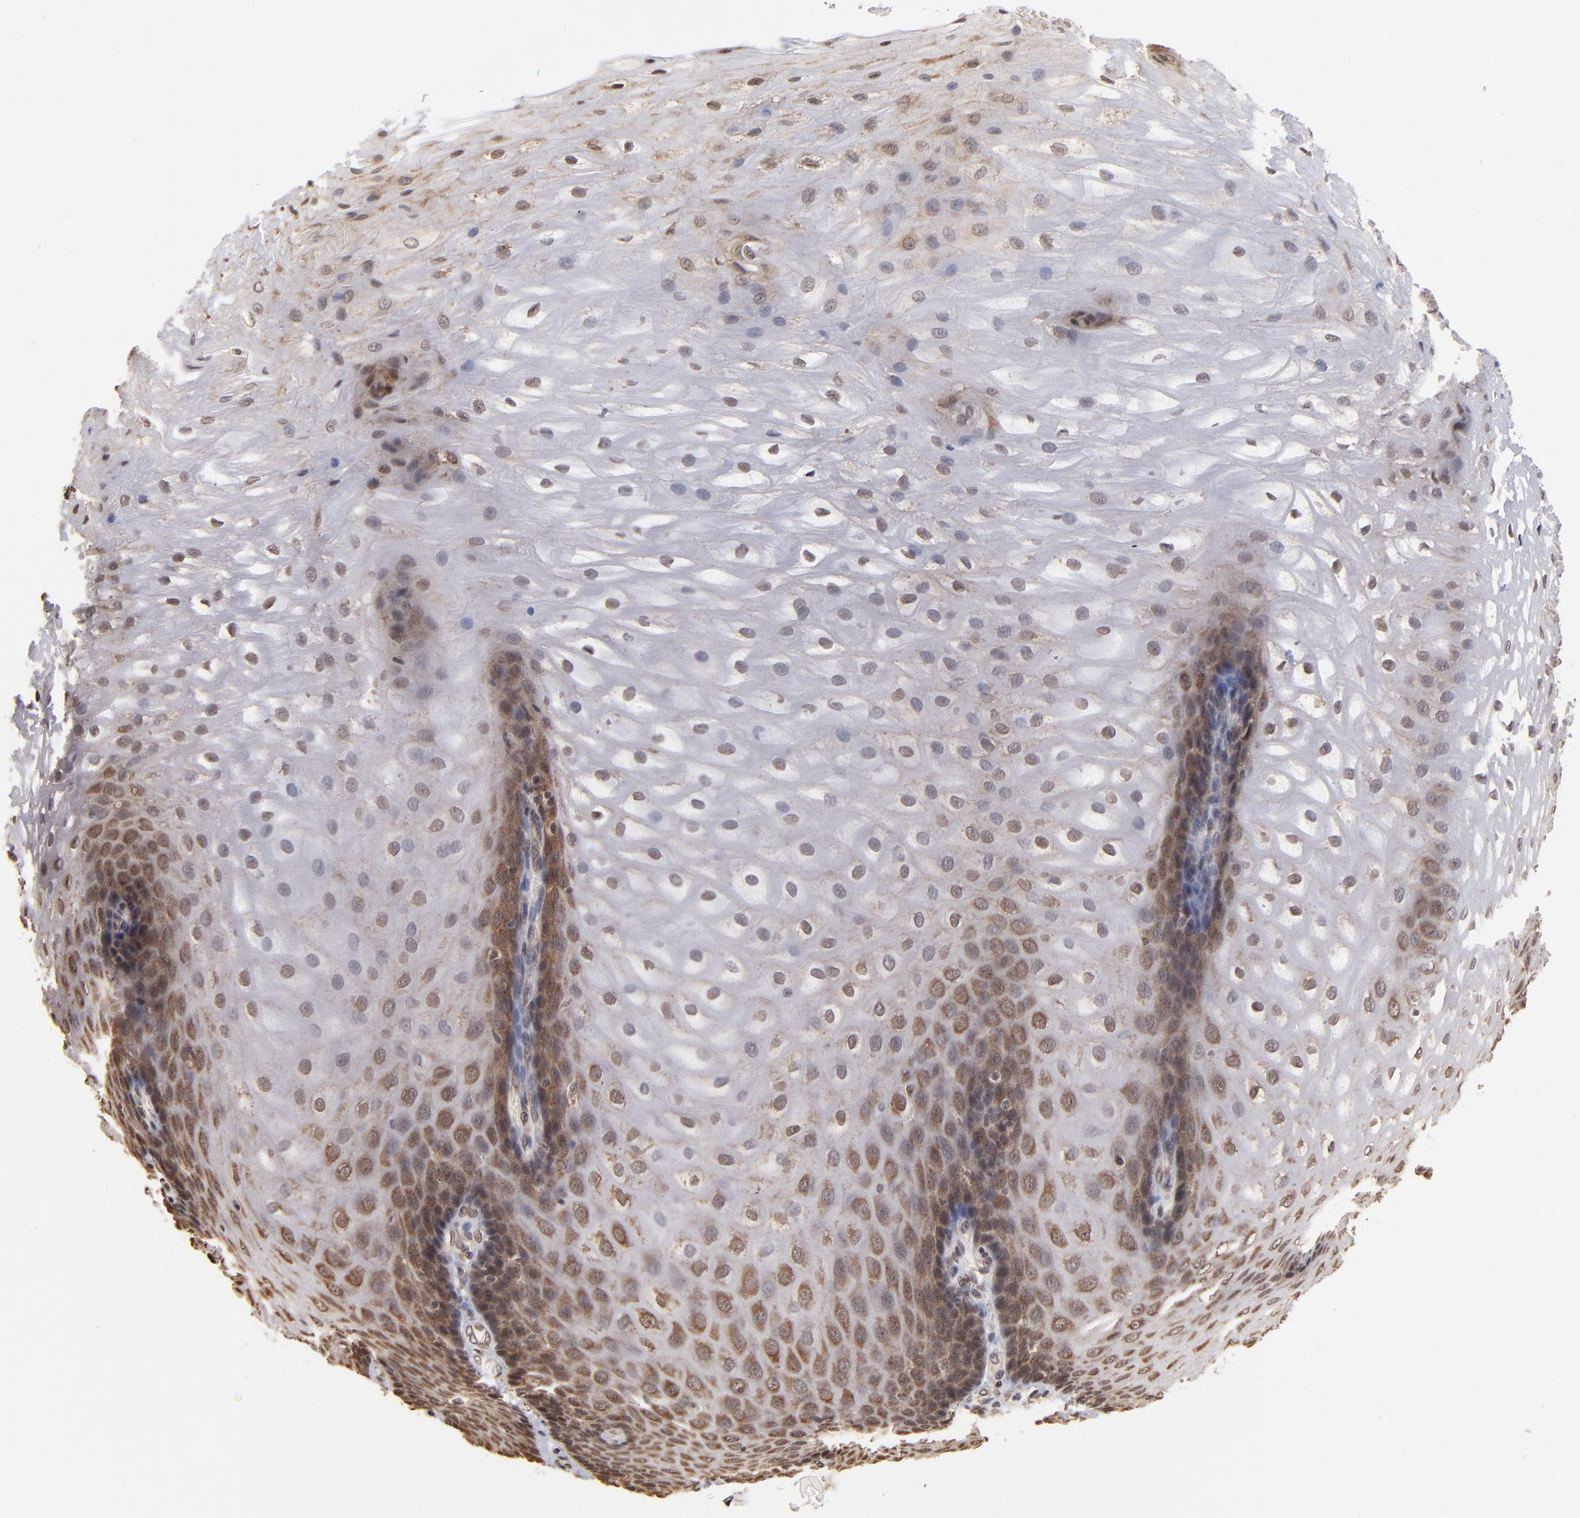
{"staining": {"intensity": "moderate", "quantity": "<25%", "location": "cytoplasmic/membranous"}, "tissue": "esophagus", "cell_type": "Squamous epithelial cells", "image_type": "normal", "snomed": [{"axis": "morphology", "description": "Normal tissue, NOS"}, {"axis": "morphology", "description": "Adenocarcinoma, NOS"}, {"axis": "topography", "description": "Esophagus"}, {"axis": "topography", "description": "Stomach"}], "caption": "A histopathology image of esophagus stained for a protein reveals moderate cytoplasmic/membranous brown staining in squamous epithelial cells. The staining was performed using DAB (3,3'-diaminobenzidine), with brown indicating positive protein expression. Nuclei are stained blue with hematoxylin.", "gene": "BRPF1", "patient": {"sex": "male", "age": 62}}